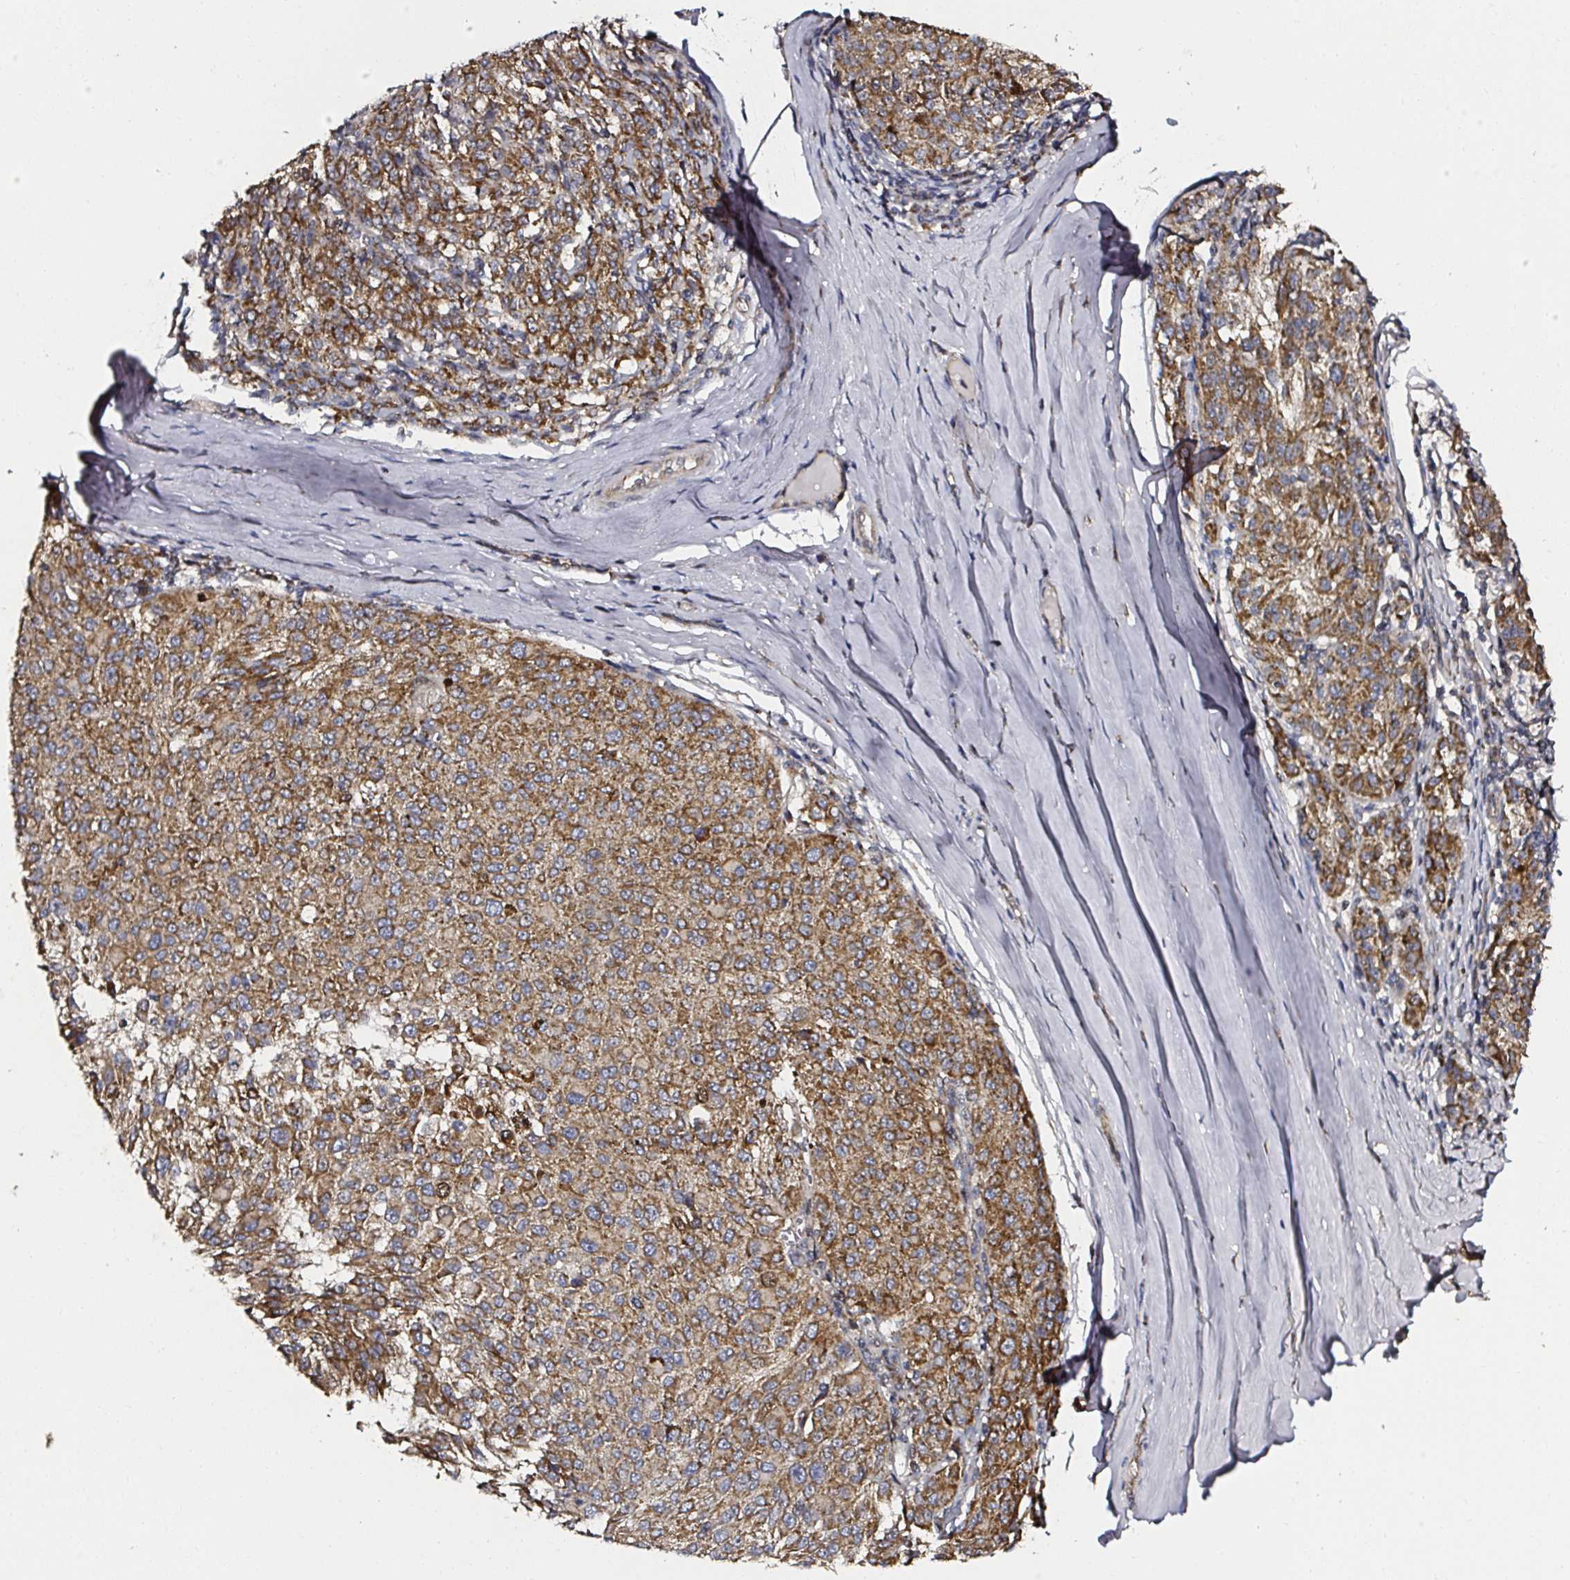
{"staining": {"intensity": "strong", "quantity": ">75%", "location": "cytoplasmic/membranous"}, "tissue": "melanoma", "cell_type": "Tumor cells", "image_type": "cancer", "snomed": [{"axis": "morphology", "description": "Malignant melanoma, NOS"}, {"axis": "topography", "description": "Skin"}], "caption": "Immunohistochemical staining of human malignant melanoma demonstrates strong cytoplasmic/membranous protein expression in approximately >75% of tumor cells.", "gene": "ATAD3B", "patient": {"sex": "female", "age": 72}}